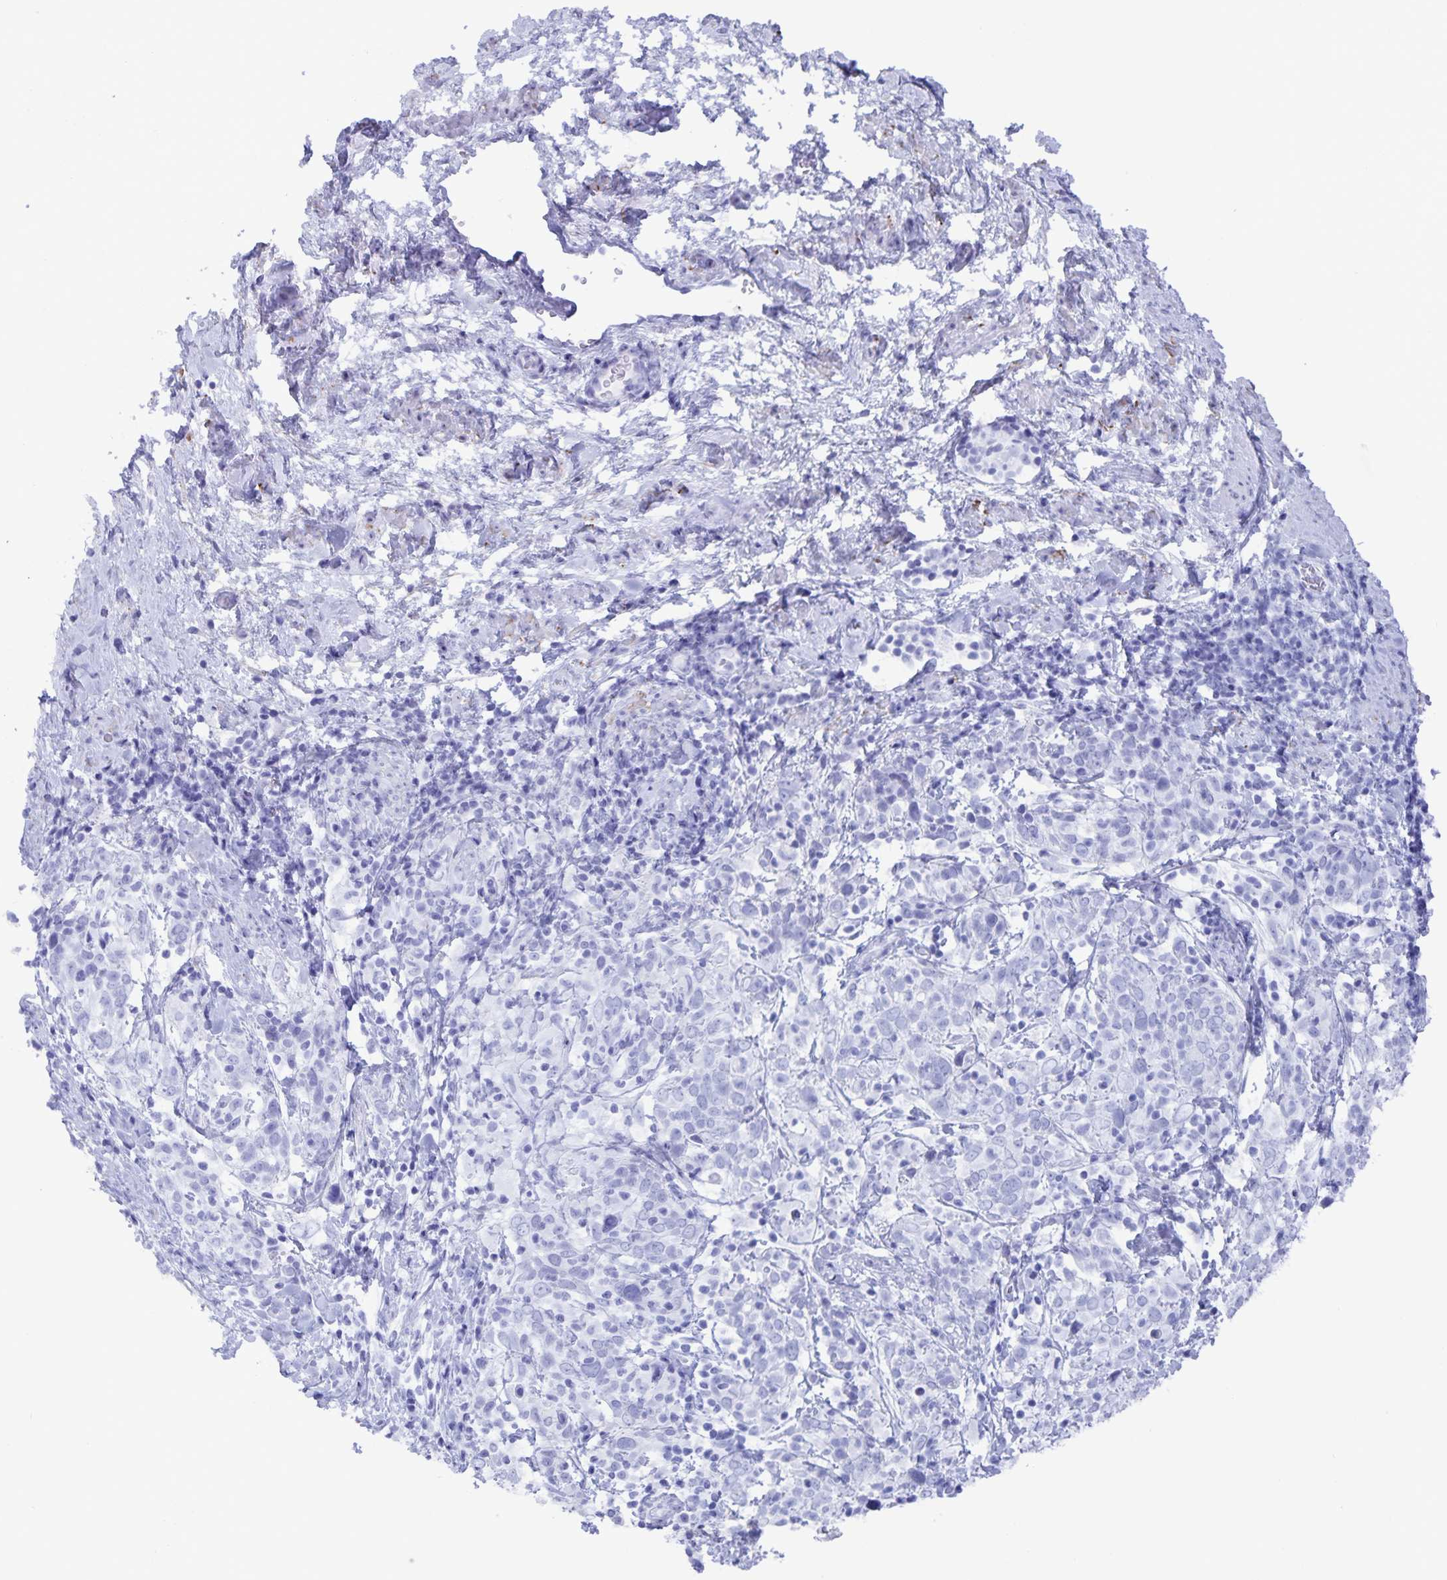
{"staining": {"intensity": "negative", "quantity": "none", "location": "none"}, "tissue": "cervical cancer", "cell_type": "Tumor cells", "image_type": "cancer", "snomed": [{"axis": "morphology", "description": "Squamous cell carcinoma, NOS"}, {"axis": "topography", "description": "Cervix"}], "caption": "Tumor cells are negative for protein expression in human cervical cancer.", "gene": "AQP4", "patient": {"sex": "female", "age": 61}}